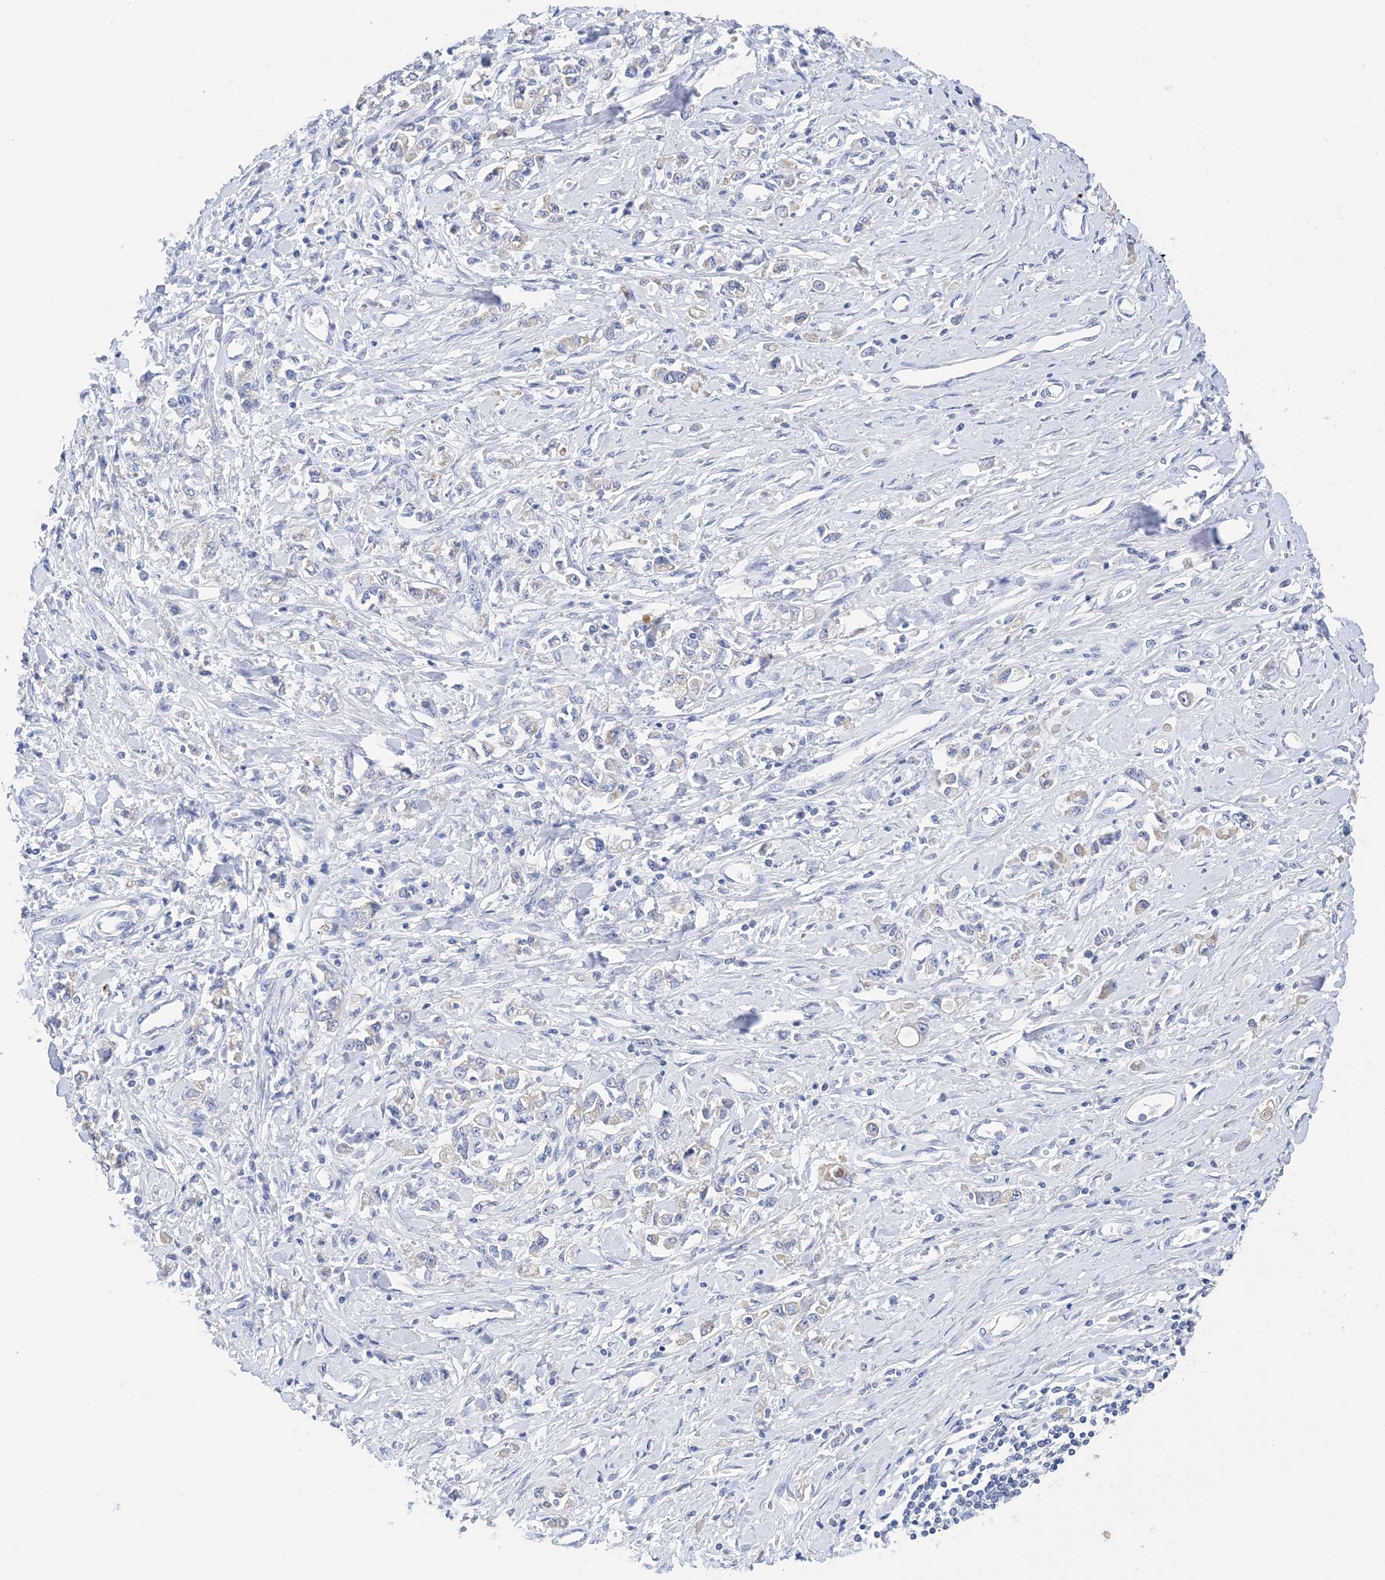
{"staining": {"intensity": "weak", "quantity": "<25%", "location": "cytoplasmic/membranous"}, "tissue": "stomach cancer", "cell_type": "Tumor cells", "image_type": "cancer", "snomed": [{"axis": "morphology", "description": "Adenocarcinoma, NOS"}, {"axis": "topography", "description": "Stomach"}], "caption": "IHC histopathology image of neoplastic tissue: stomach adenocarcinoma stained with DAB displays no significant protein staining in tumor cells. (DAB (3,3'-diaminobenzidine) immunohistochemistry with hematoxylin counter stain).", "gene": "PLK4", "patient": {"sex": "female", "age": 76}}